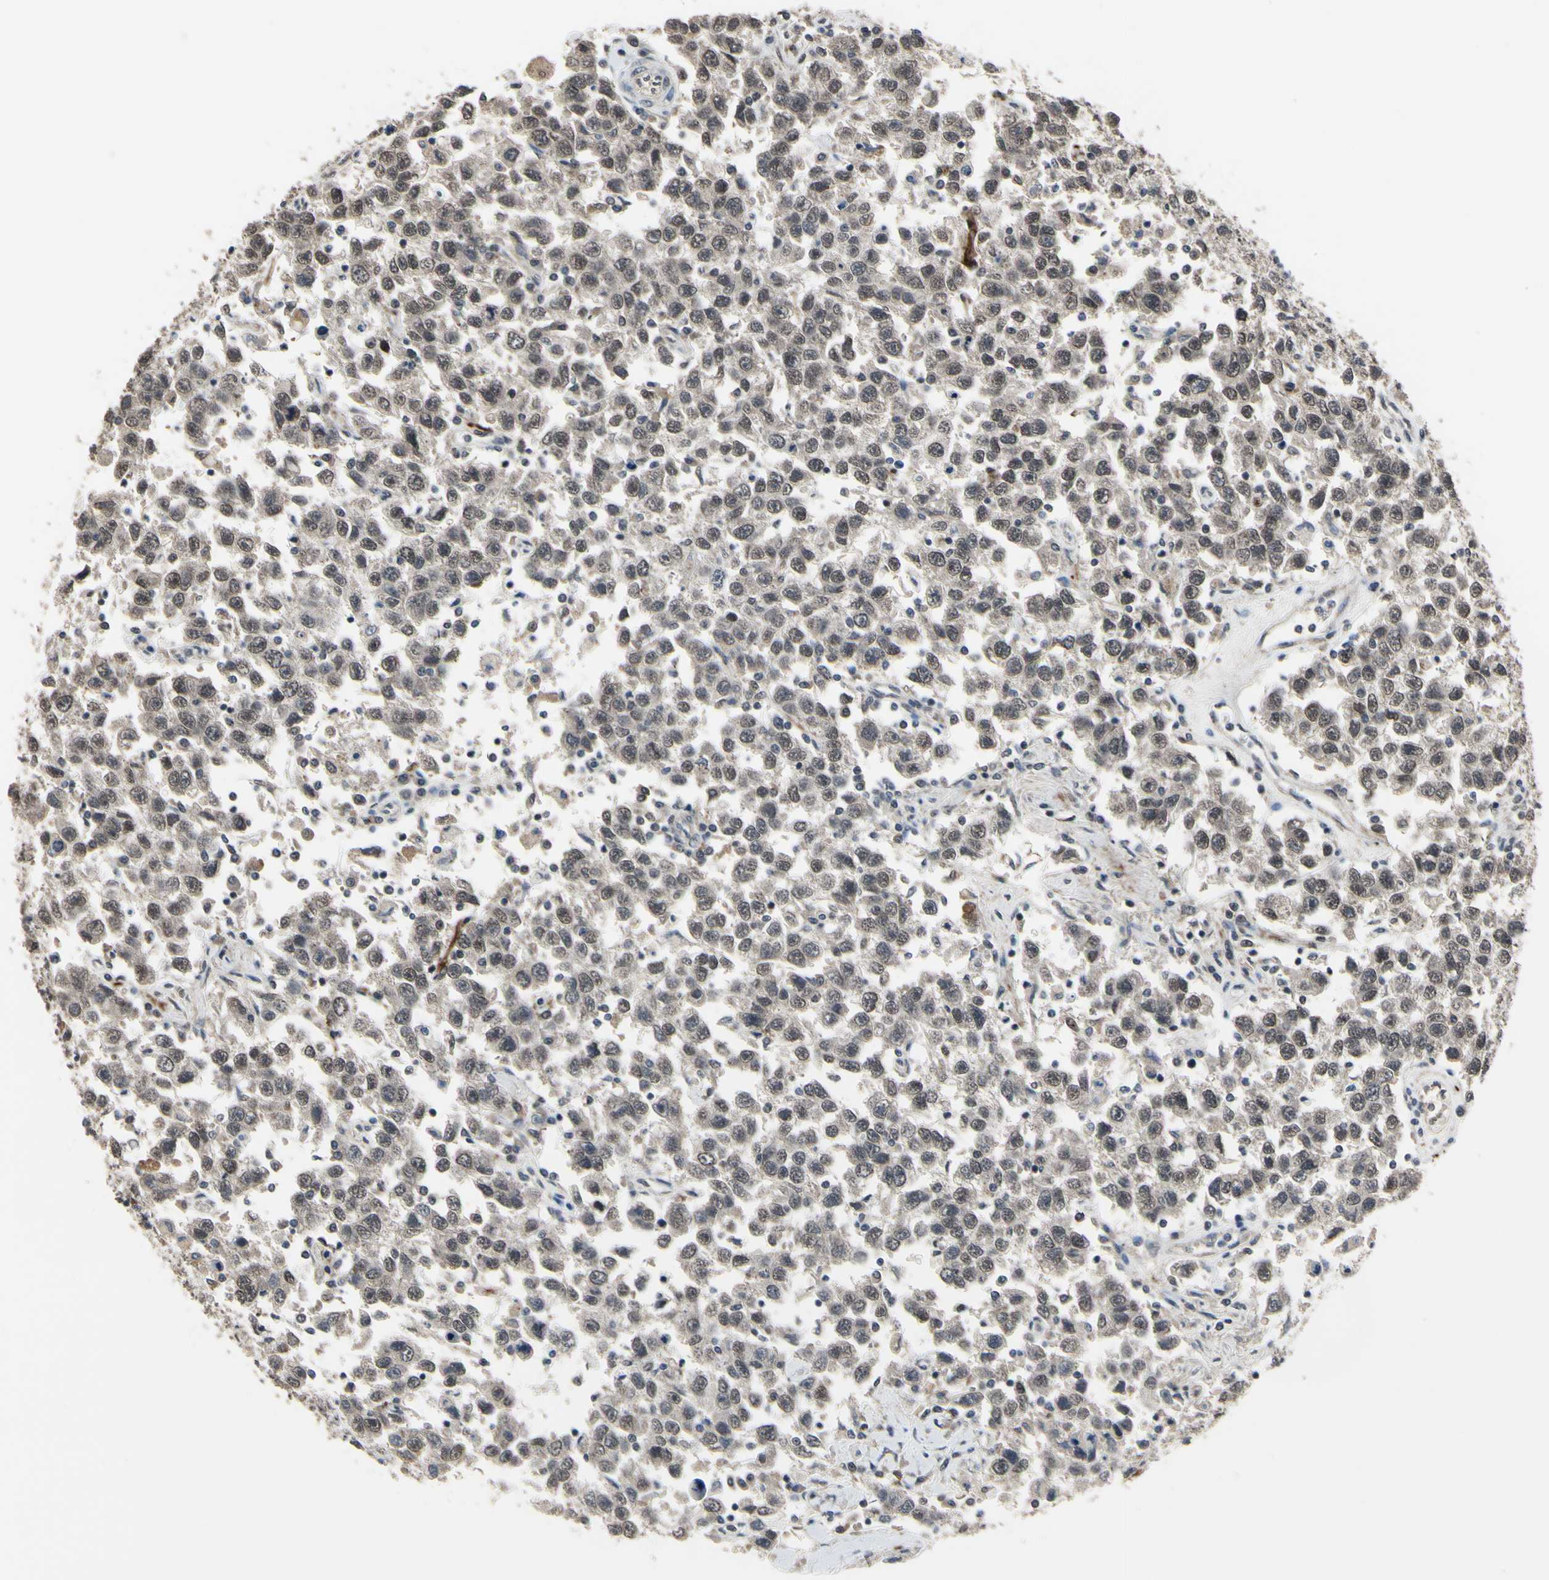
{"staining": {"intensity": "weak", "quantity": ">75%", "location": "cytoplasmic/membranous,nuclear"}, "tissue": "testis cancer", "cell_type": "Tumor cells", "image_type": "cancer", "snomed": [{"axis": "morphology", "description": "Seminoma, NOS"}, {"axis": "topography", "description": "Testis"}], "caption": "IHC image of neoplastic tissue: testis cancer stained using immunohistochemistry reveals low levels of weak protein expression localized specifically in the cytoplasmic/membranous and nuclear of tumor cells, appearing as a cytoplasmic/membranous and nuclear brown color.", "gene": "ZNF174", "patient": {"sex": "male", "age": 41}}